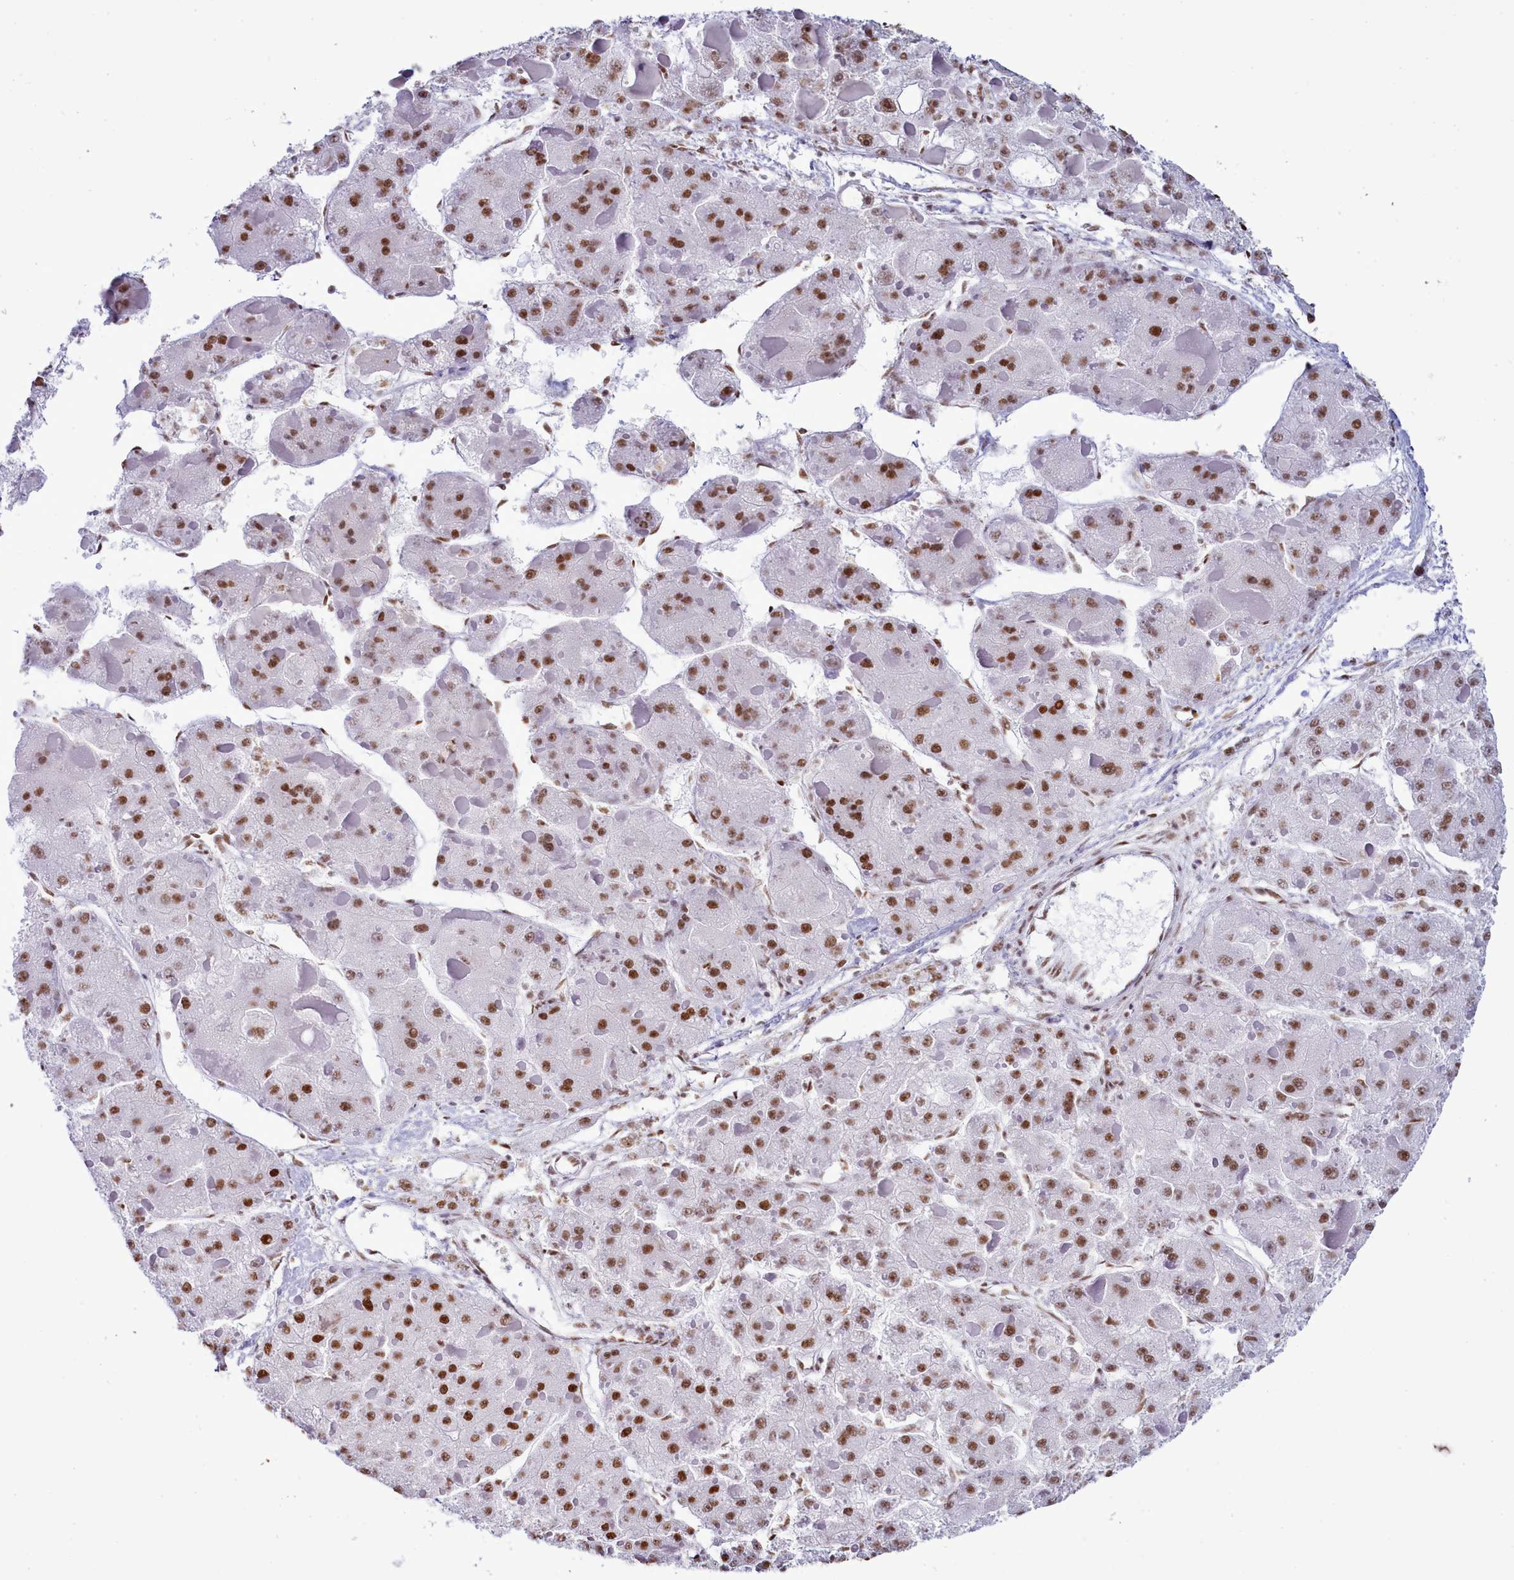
{"staining": {"intensity": "moderate", "quantity": ">75%", "location": "nuclear"}, "tissue": "liver cancer", "cell_type": "Tumor cells", "image_type": "cancer", "snomed": [{"axis": "morphology", "description": "Carcinoma, Hepatocellular, NOS"}, {"axis": "topography", "description": "Liver"}], "caption": "A medium amount of moderate nuclear positivity is appreciated in approximately >75% of tumor cells in hepatocellular carcinoma (liver) tissue. (brown staining indicates protein expression, while blue staining denotes nuclei).", "gene": "RALY", "patient": {"sex": "female", "age": 73}}